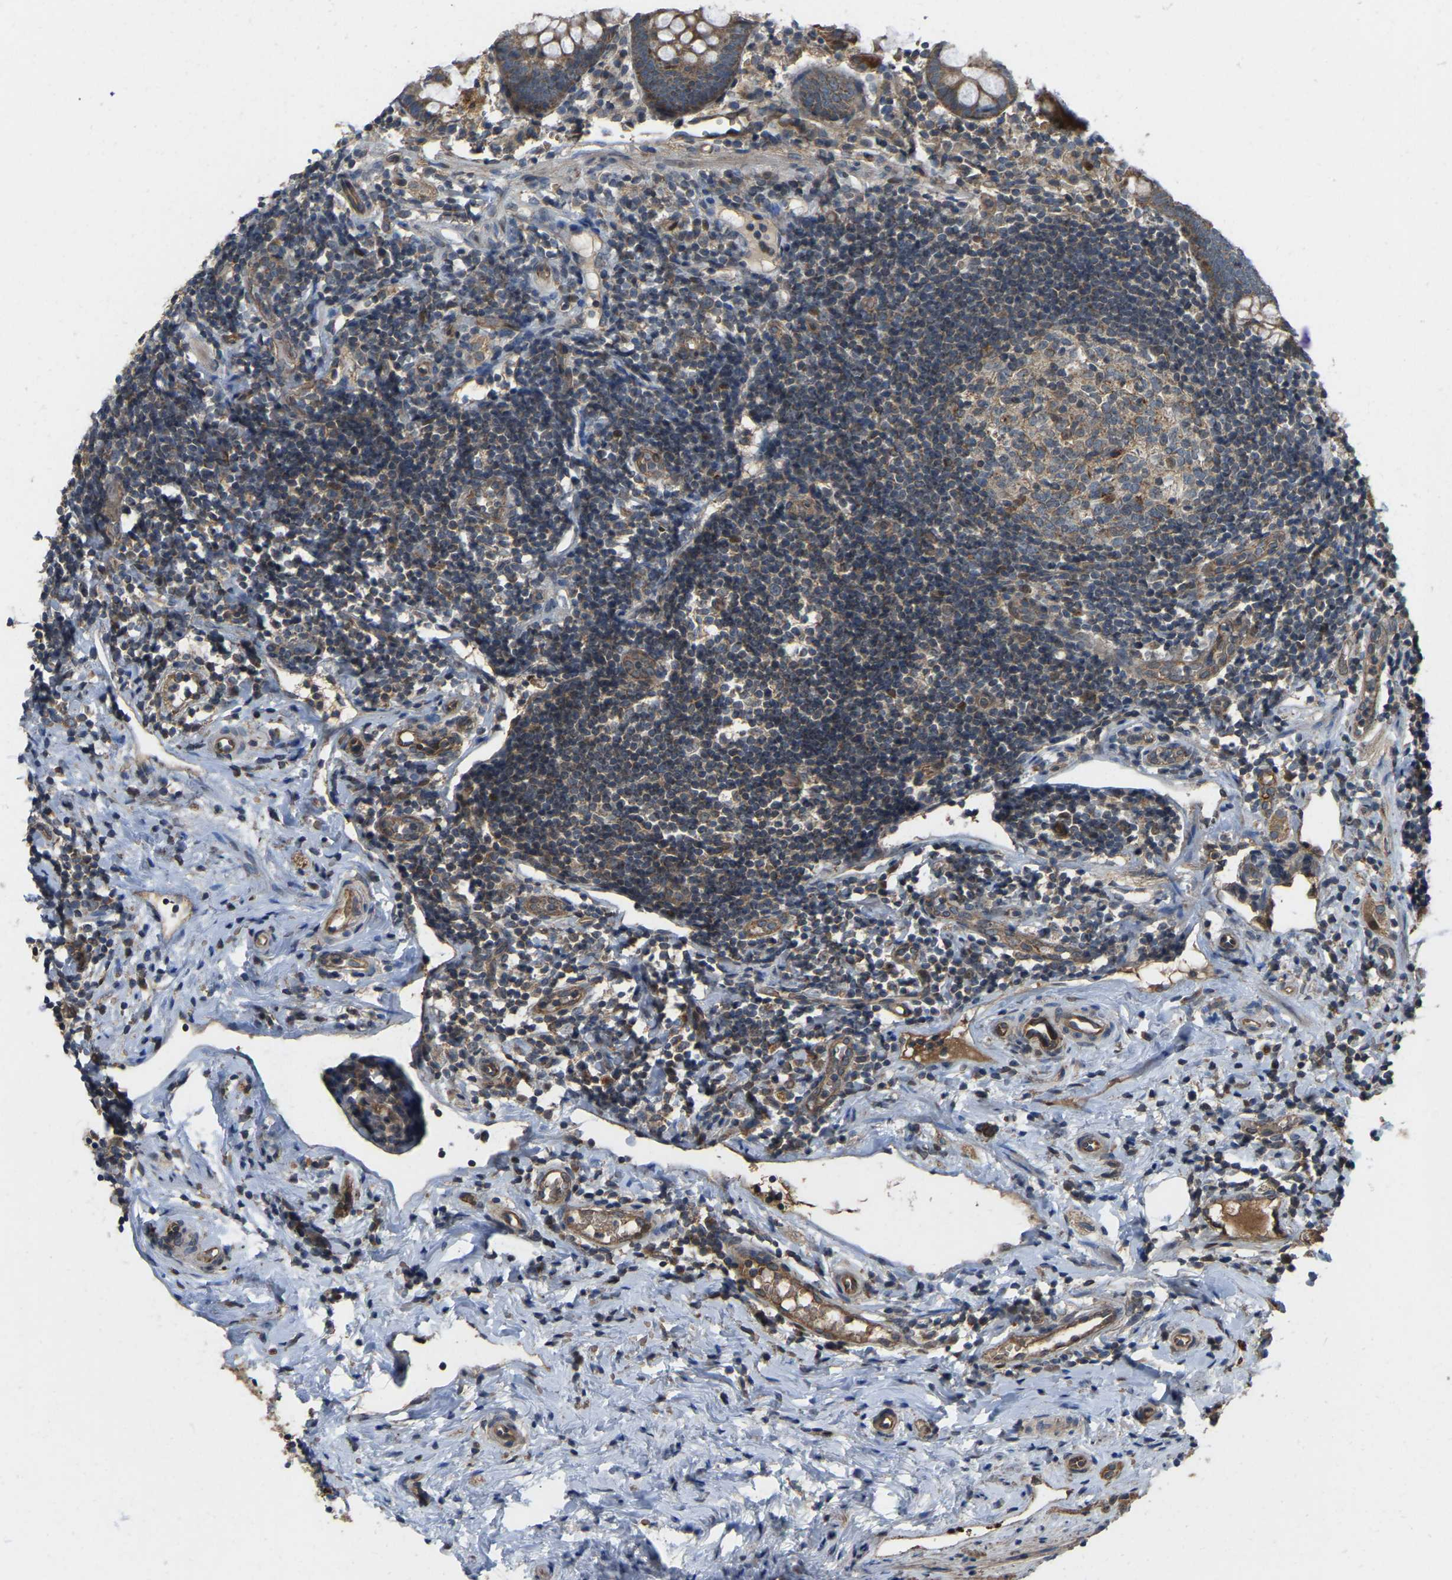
{"staining": {"intensity": "strong", "quantity": ">75%", "location": "cytoplasmic/membranous"}, "tissue": "appendix", "cell_type": "Glandular cells", "image_type": "normal", "snomed": [{"axis": "morphology", "description": "Normal tissue, NOS"}, {"axis": "topography", "description": "Appendix"}], "caption": "High-magnification brightfield microscopy of unremarkable appendix stained with DAB (brown) and counterstained with hematoxylin (blue). glandular cells exhibit strong cytoplasmic/membranous expression is present in about>75% of cells.", "gene": "C21orf91", "patient": {"sex": "female", "age": 20}}